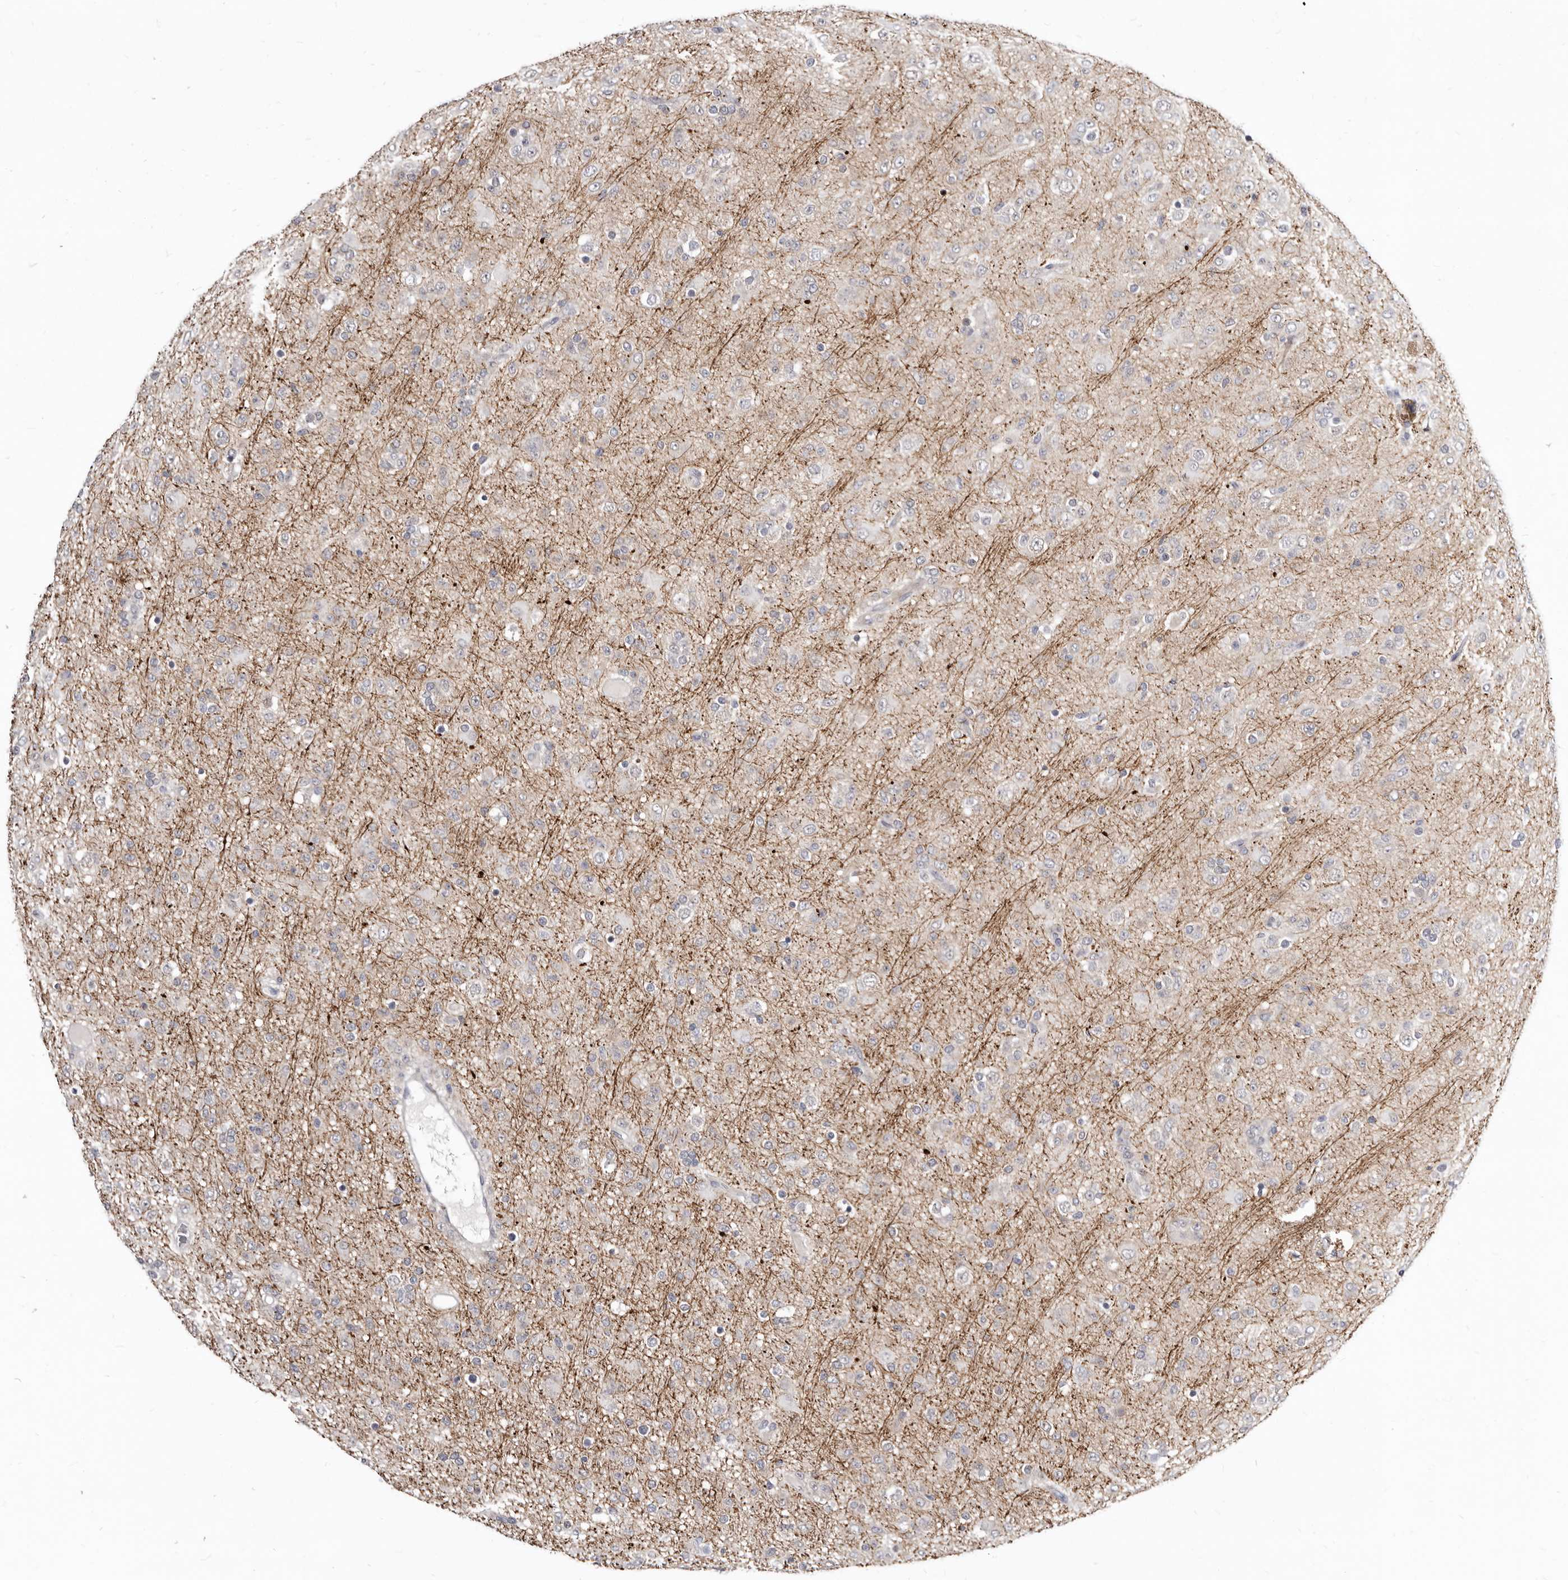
{"staining": {"intensity": "negative", "quantity": "none", "location": "none"}, "tissue": "glioma", "cell_type": "Tumor cells", "image_type": "cancer", "snomed": [{"axis": "morphology", "description": "Glioma, malignant, Low grade"}, {"axis": "topography", "description": "Brain"}], "caption": "A micrograph of malignant low-grade glioma stained for a protein shows no brown staining in tumor cells.", "gene": "KLHL4", "patient": {"sex": "male", "age": 65}}